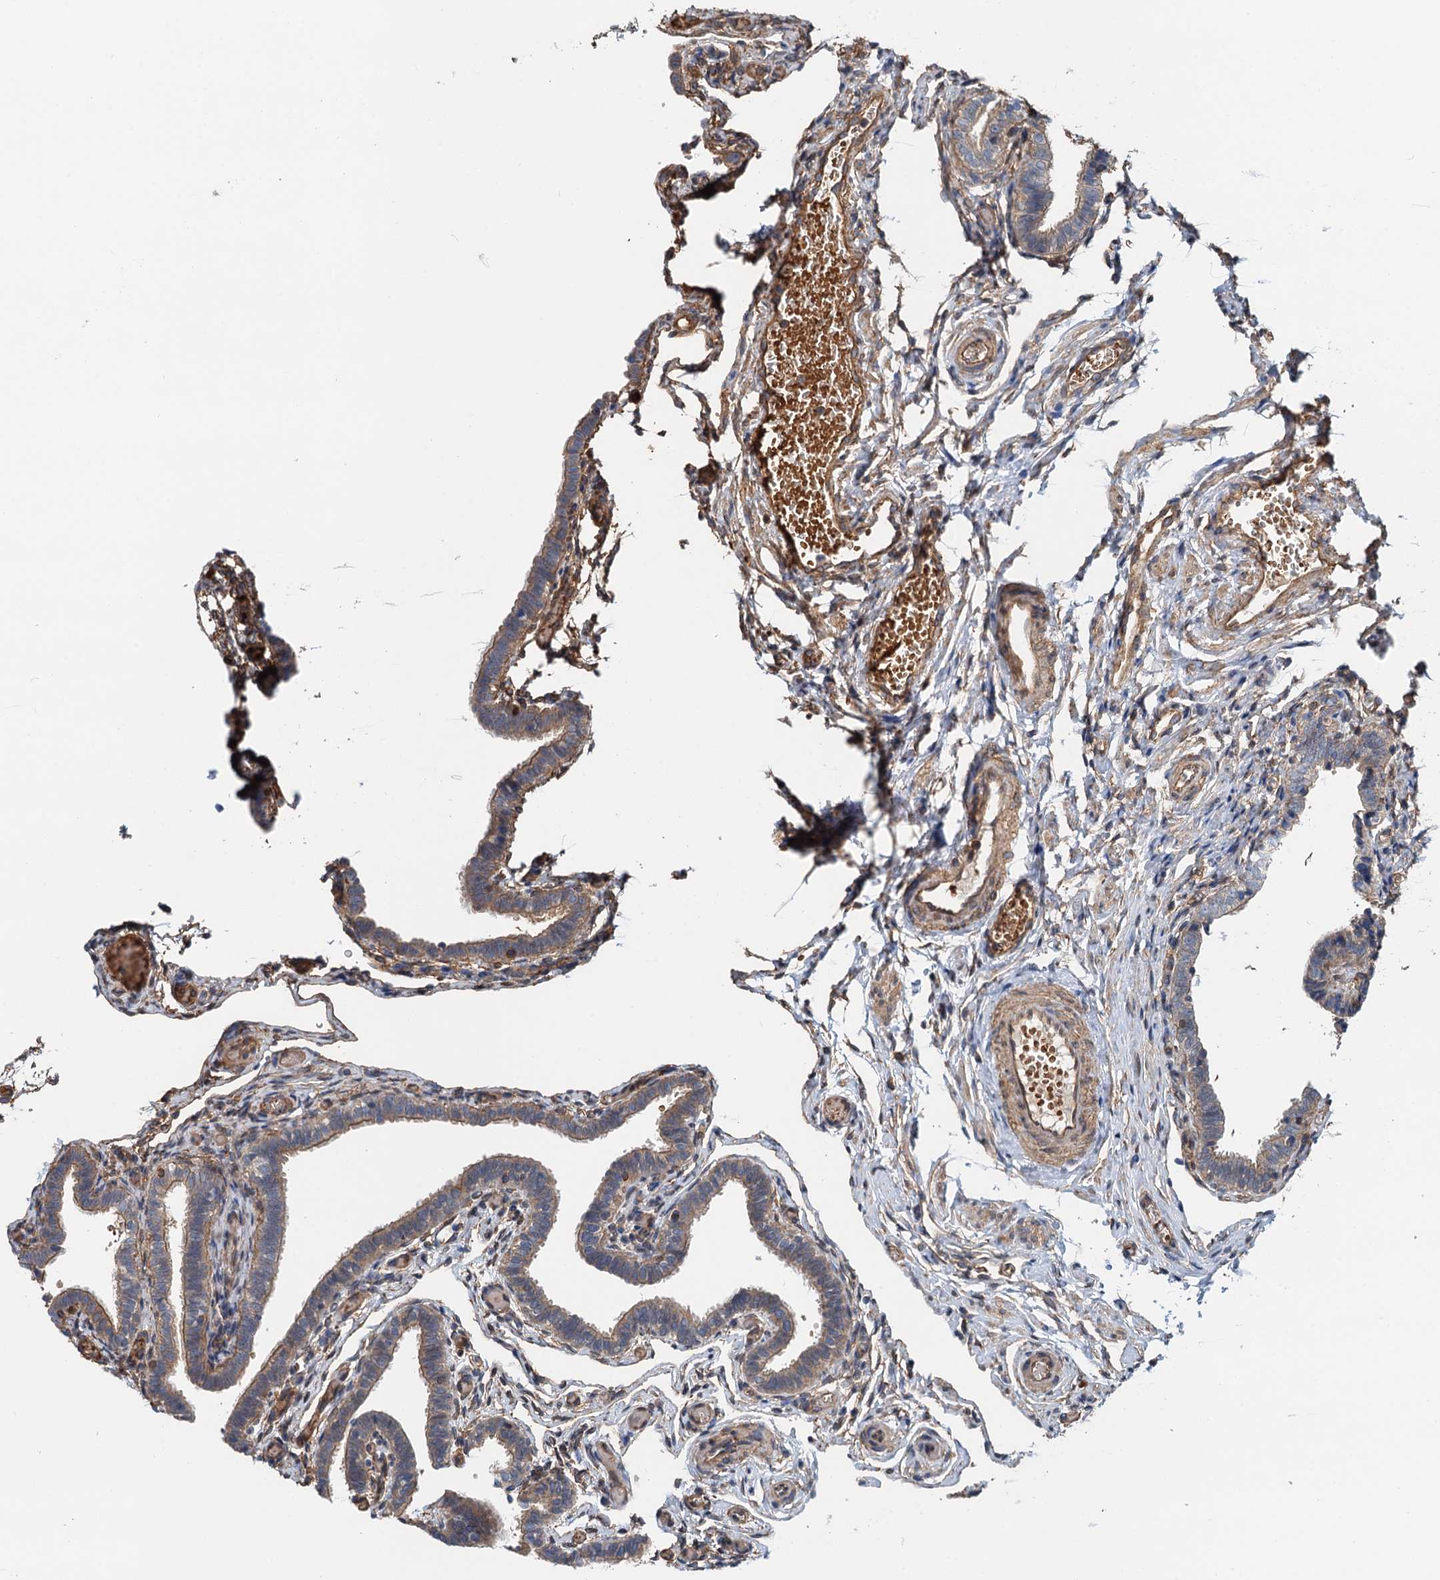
{"staining": {"intensity": "weak", "quantity": ">75%", "location": "cytoplasmic/membranous"}, "tissue": "fallopian tube", "cell_type": "Glandular cells", "image_type": "normal", "snomed": [{"axis": "morphology", "description": "Normal tissue, NOS"}, {"axis": "topography", "description": "Fallopian tube"}], "caption": "A low amount of weak cytoplasmic/membranous expression is identified in approximately >75% of glandular cells in benign fallopian tube.", "gene": "ROGDI", "patient": {"sex": "female", "age": 36}}